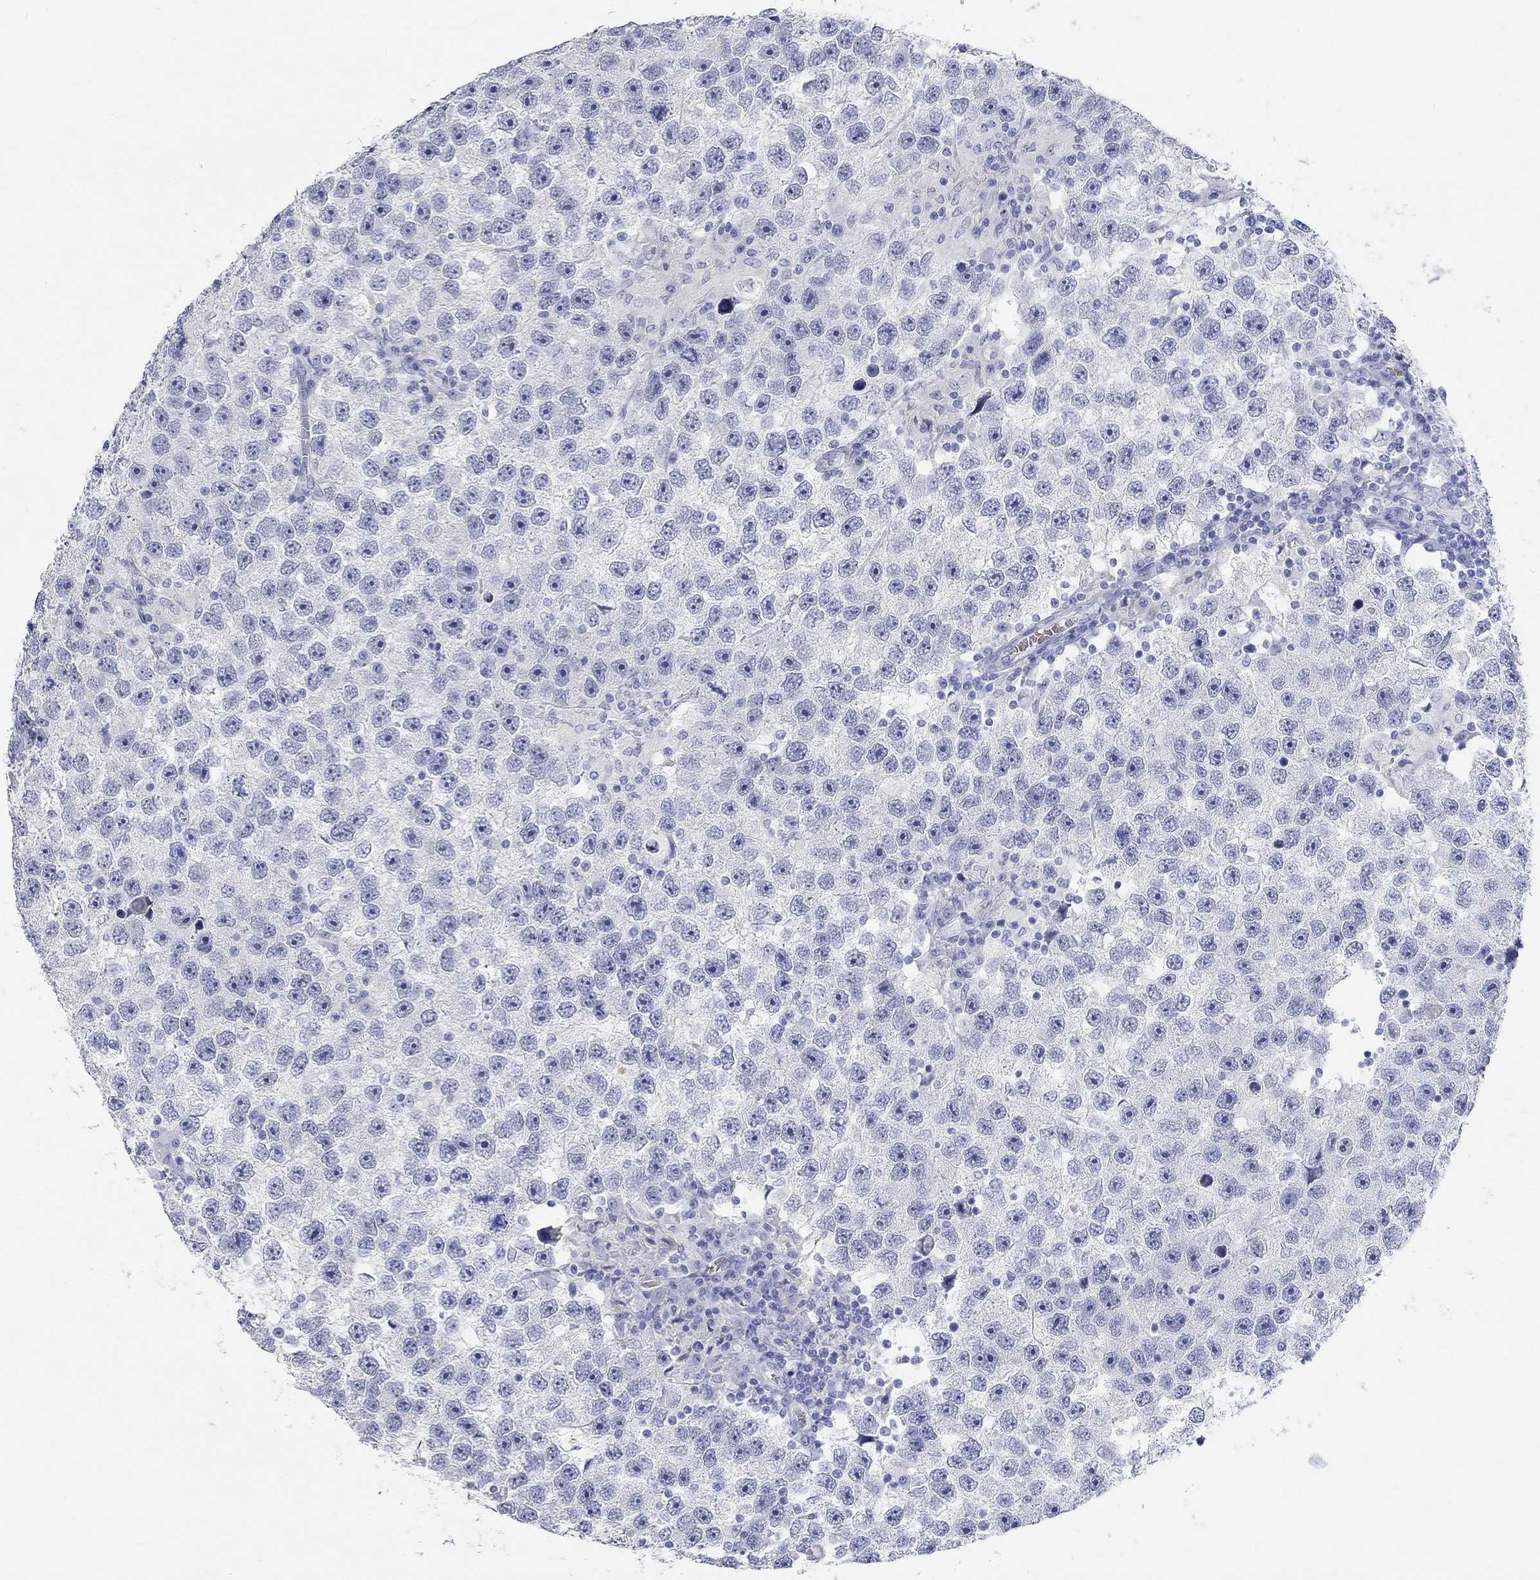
{"staining": {"intensity": "negative", "quantity": "none", "location": "none"}, "tissue": "testis cancer", "cell_type": "Tumor cells", "image_type": "cancer", "snomed": [{"axis": "morphology", "description": "Seminoma, NOS"}, {"axis": "topography", "description": "Testis"}], "caption": "Tumor cells are negative for brown protein staining in testis cancer.", "gene": "GRIA3", "patient": {"sex": "male", "age": 26}}